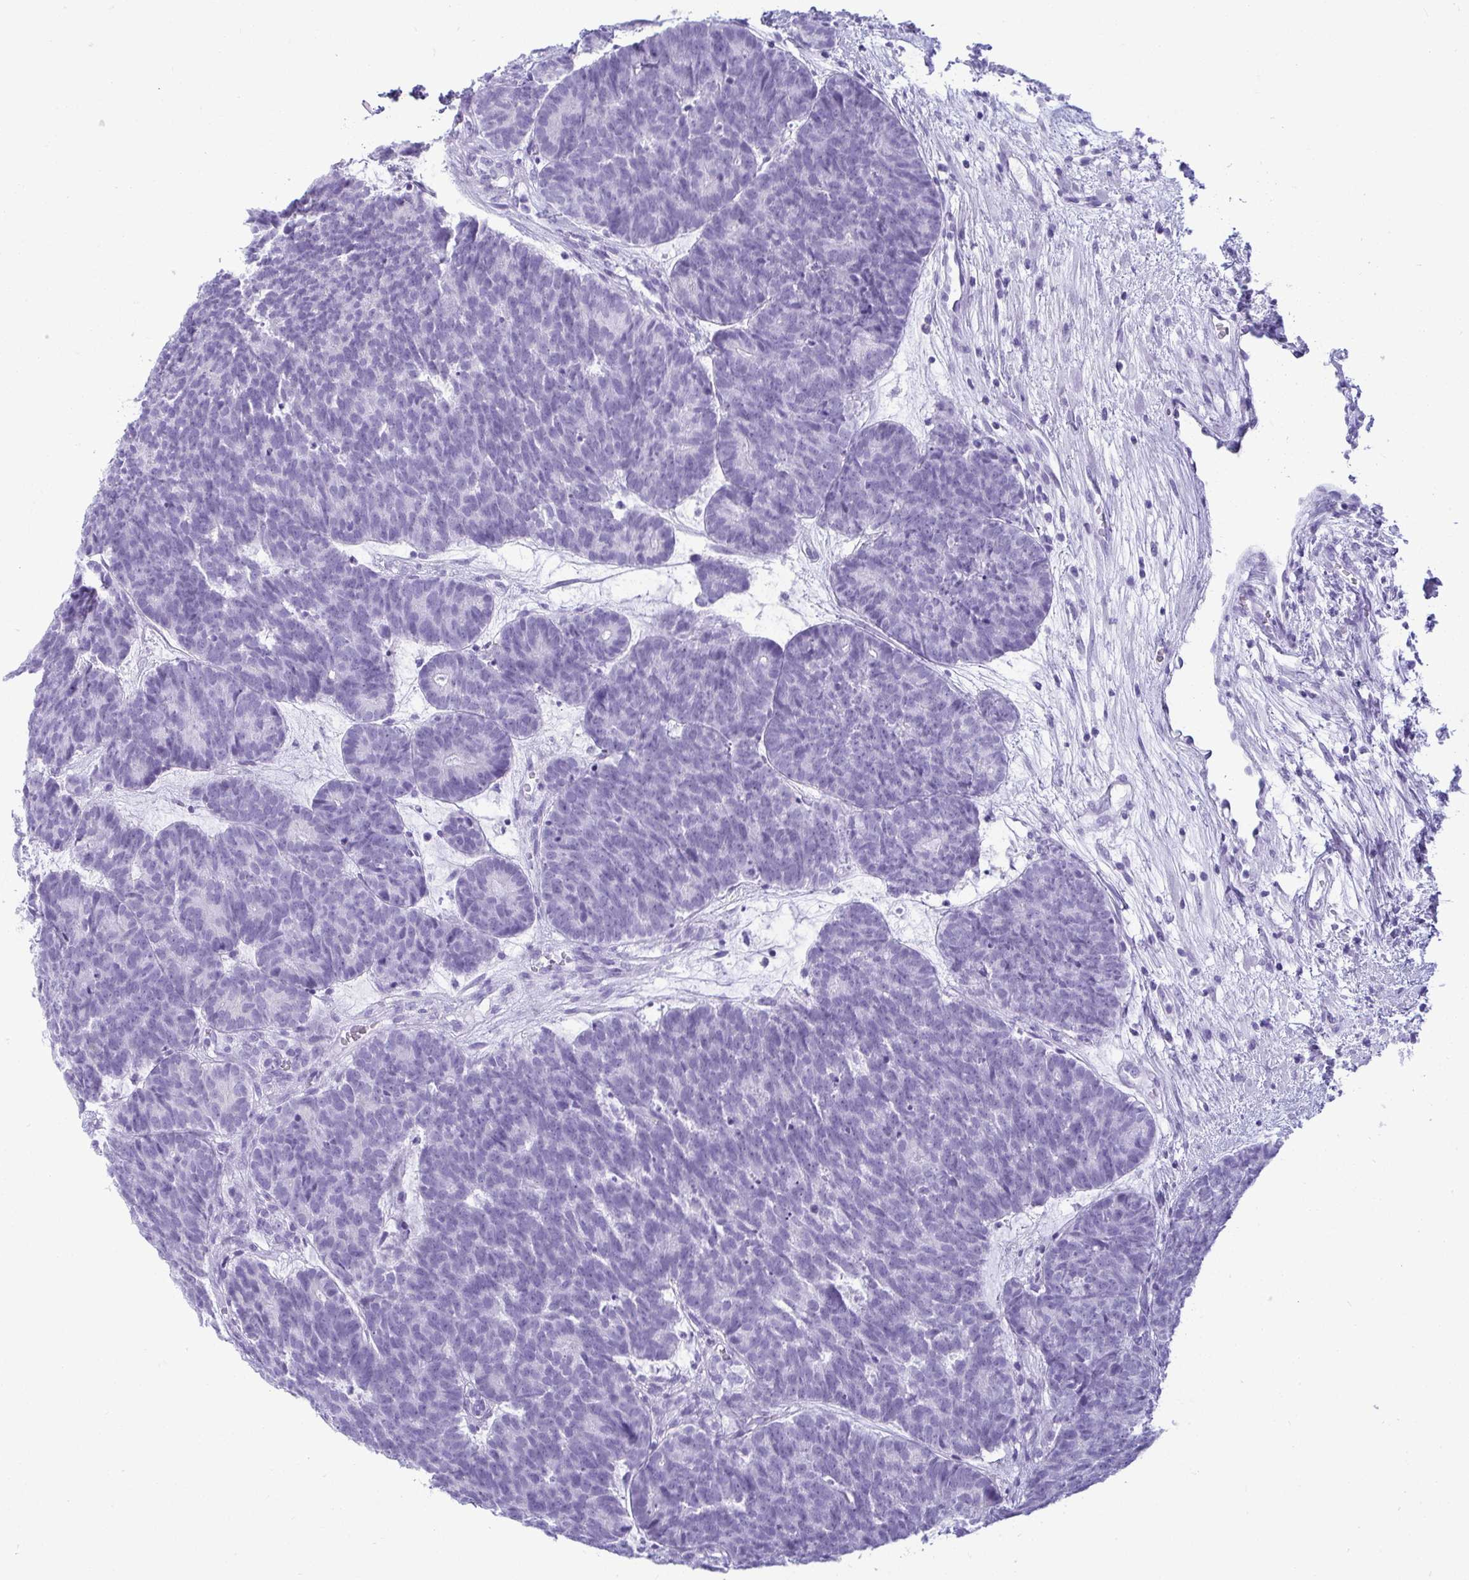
{"staining": {"intensity": "negative", "quantity": "none", "location": "none"}, "tissue": "head and neck cancer", "cell_type": "Tumor cells", "image_type": "cancer", "snomed": [{"axis": "morphology", "description": "Adenocarcinoma, NOS"}, {"axis": "topography", "description": "Head-Neck"}], "caption": "A high-resolution histopathology image shows immunohistochemistry staining of adenocarcinoma (head and neck), which demonstrates no significant expression in tumor cells.", "gene": "CLGN", "patient": {"sex": "female", "age": 81}}